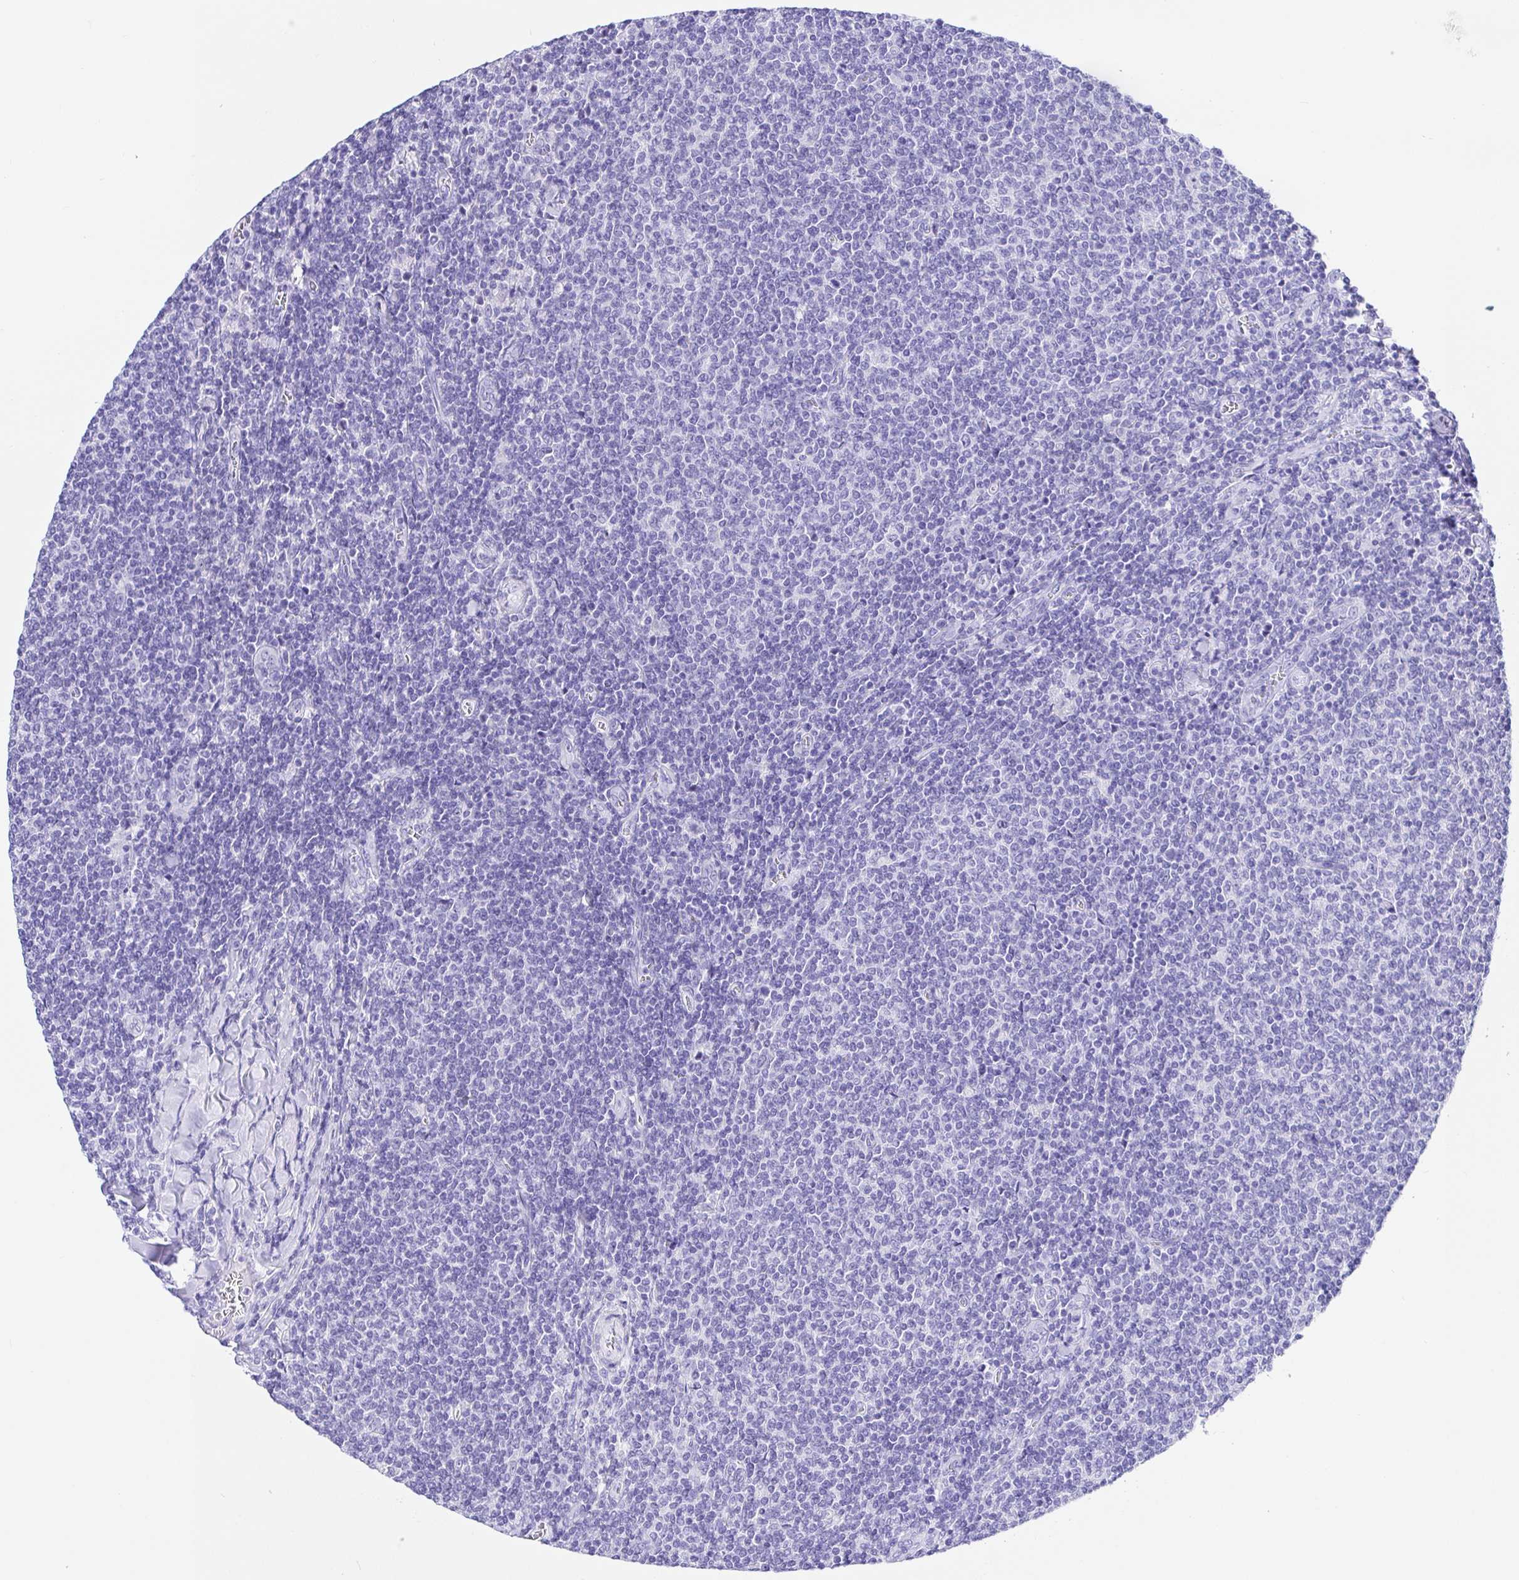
{"staining": {"intensity": "negative", "quantity": "none", "location": "none"}, "tissue": "lymphoma", "cell_type": "Tumor cells", "image_type": "cancer", "snomed": [{"axis": "morphology", "description": "Malignant lymphoma, non-Hodgkin's type, Low grade"}, {"axis": "topography", "description": "Lymph node"}], "caption": "There is no significant staining in tumor cells of lymphoma. (Stains: DAB (3,3'-diaminobenzidine) IHC with hematoxylin counter stain, Microscopy: brightfield microscopy at high magnification).", "gene": "PRAMEF19", "patient": {"sex": "male", "age": 52}}